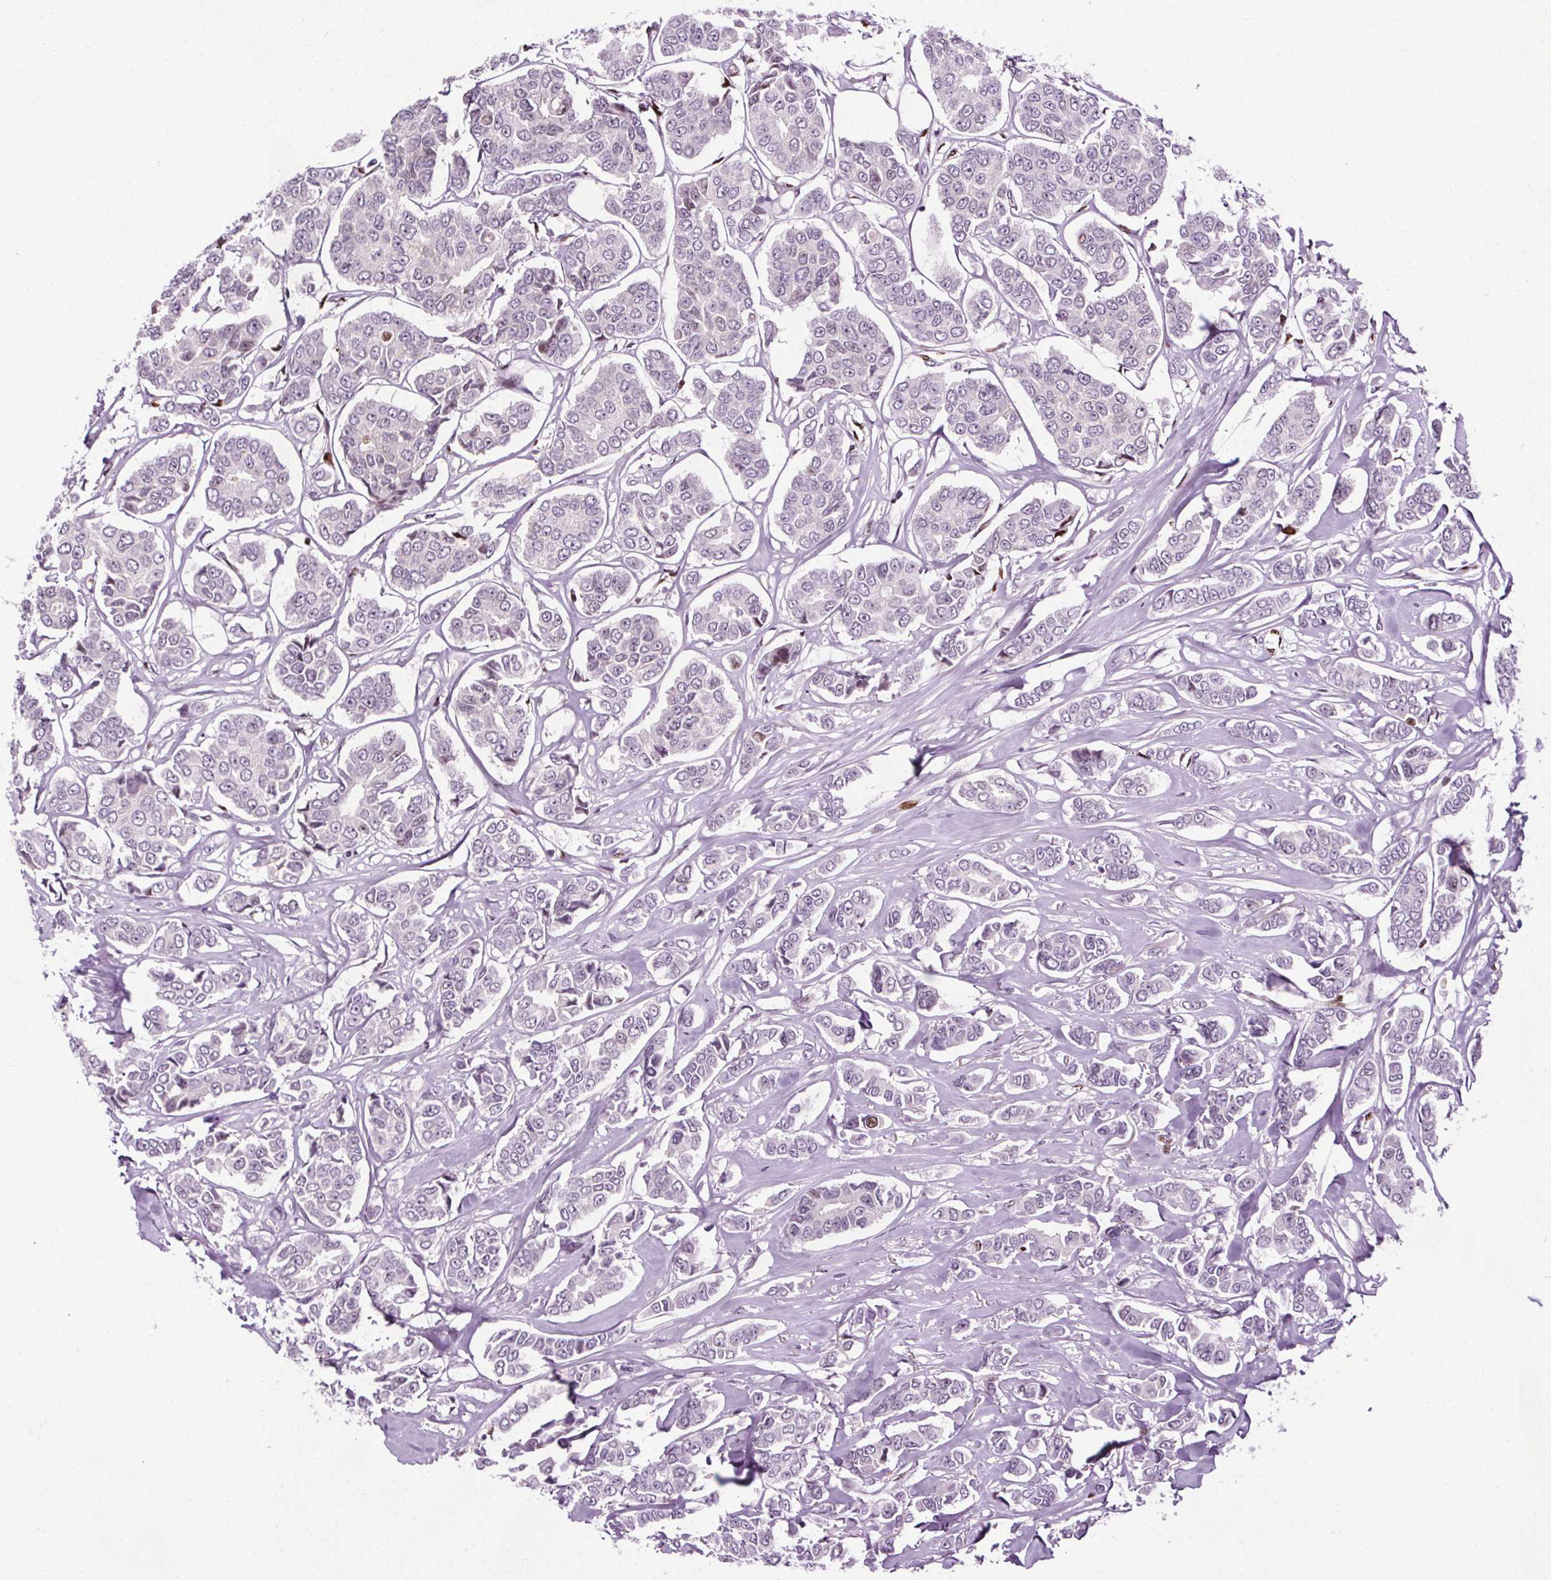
{"staining": {"intensity": "negative", "quantity": "none", "location": "none"}, "tissue": "breast cancer", "cell_type": "Tumor cells", "image_type": "cancer", "snomed": [{"axis": "morphology", "description": "Duct carcinoma"}, {"axis": "topography", "description": "Breast"}], "caption": "Immunohistochemical staining of breast cancer (intraductal carcinoma) exhibits no significant staining in tumor cells.", "gene": "CEBPA", "patient": {"sex": "female", "age": 94}}